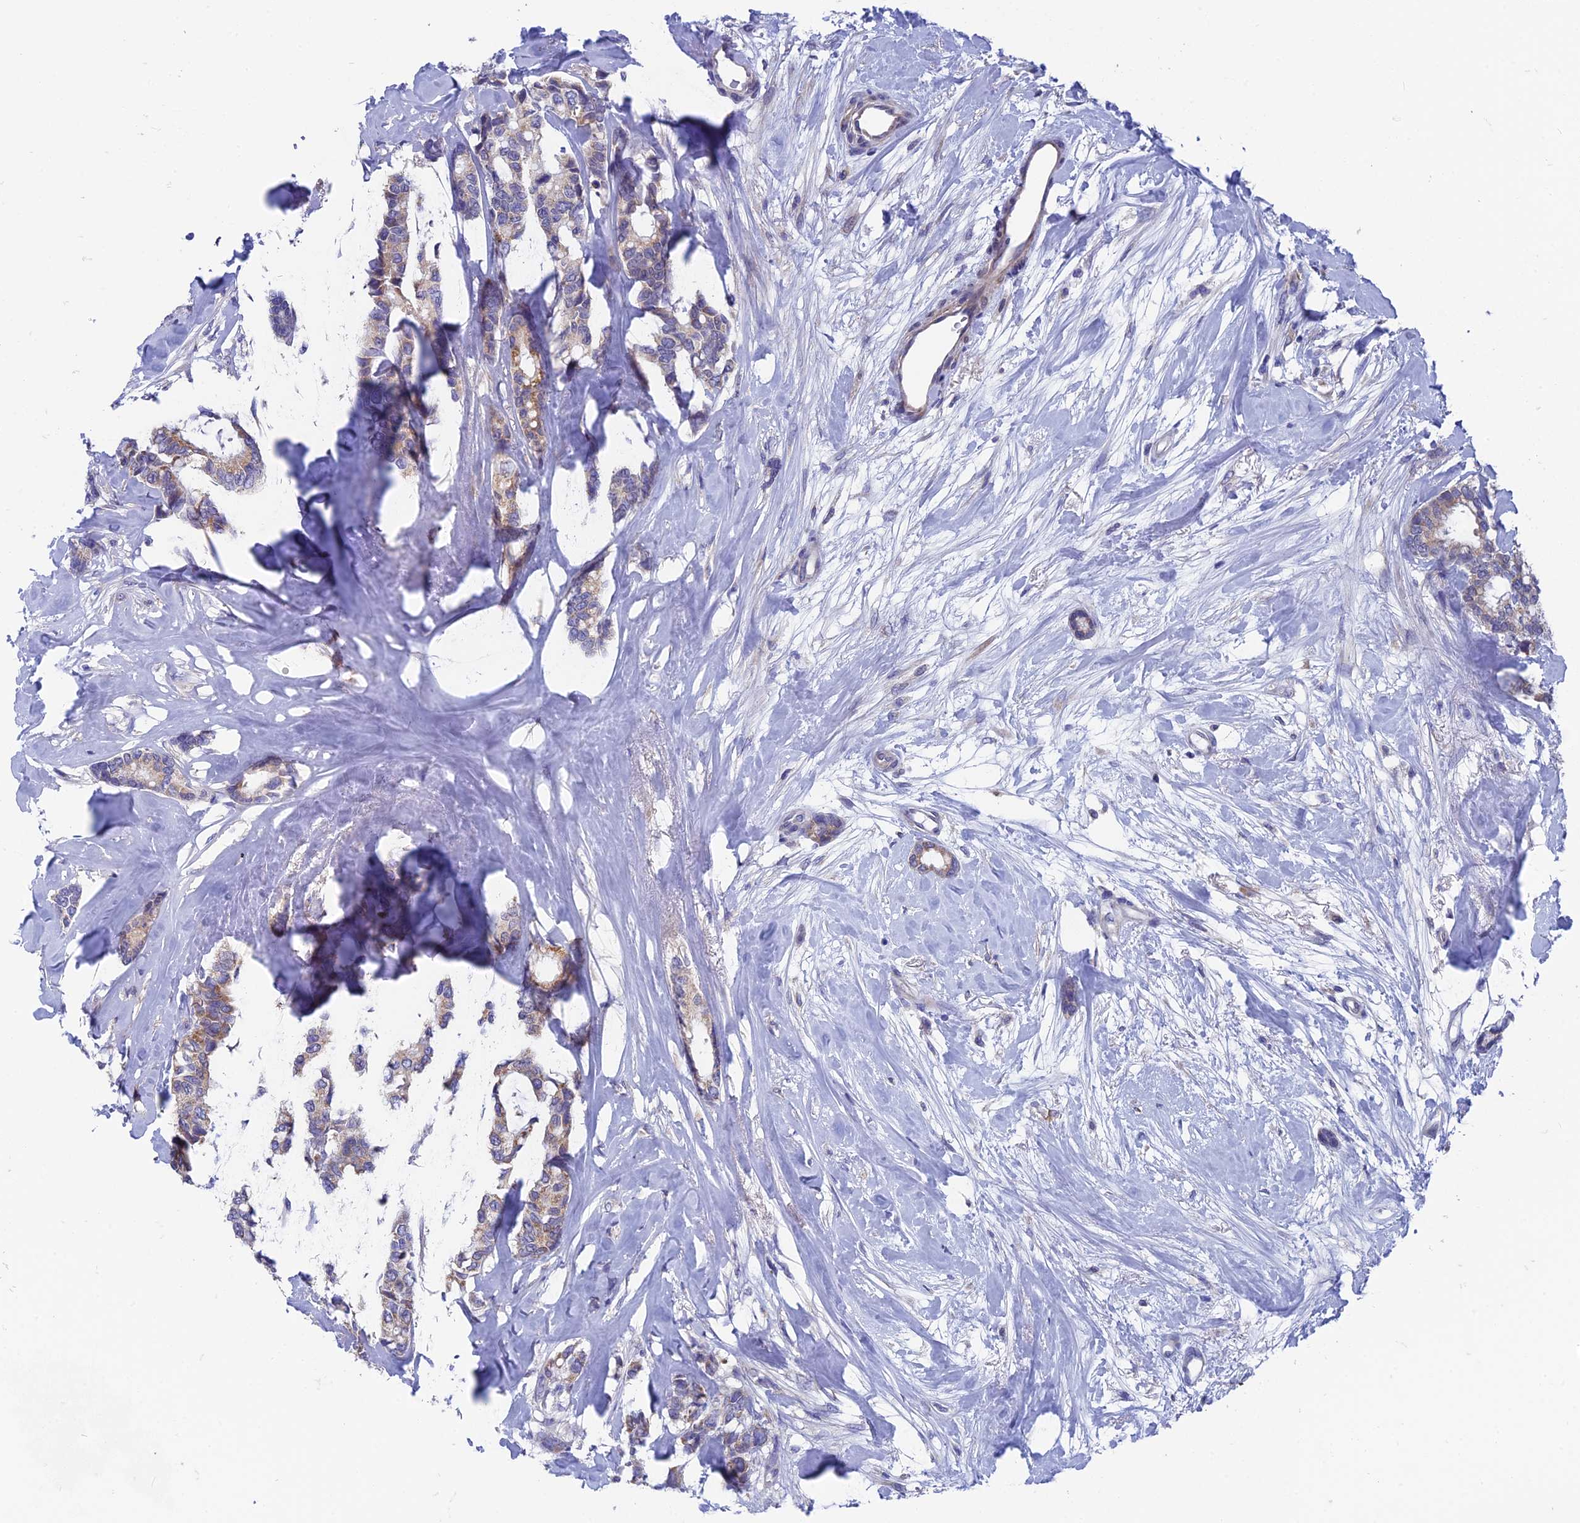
{"staining": {"intensity": "moderate", "quantity": "<25%", "location": "cytoplasmic/membranous"}, "tissue": "breast cancer", "cell_type": "Tumor cells", "image_type": "cancer", "snomed": [{"axis": "morphology", "description": "Duct carcinoma"}, {"axis": "topography", "description": "Breast"}], "caption": "Immunohistochemistry staining of breast cancer (intraductal carcinoma), which displays low levels of moderate cytoplasmic/membranous positivity in about <25% of tumor cells indicating moderate cytoplasmic/membranous protein staining. The staining was performed using DAB (3,3'-diaminobenzidine) (brown) for protein detection and nuclei were counterstained in hematoxylin (blue).", "gene": "AK4", "patient": {"sex": "female", "age": 87}}